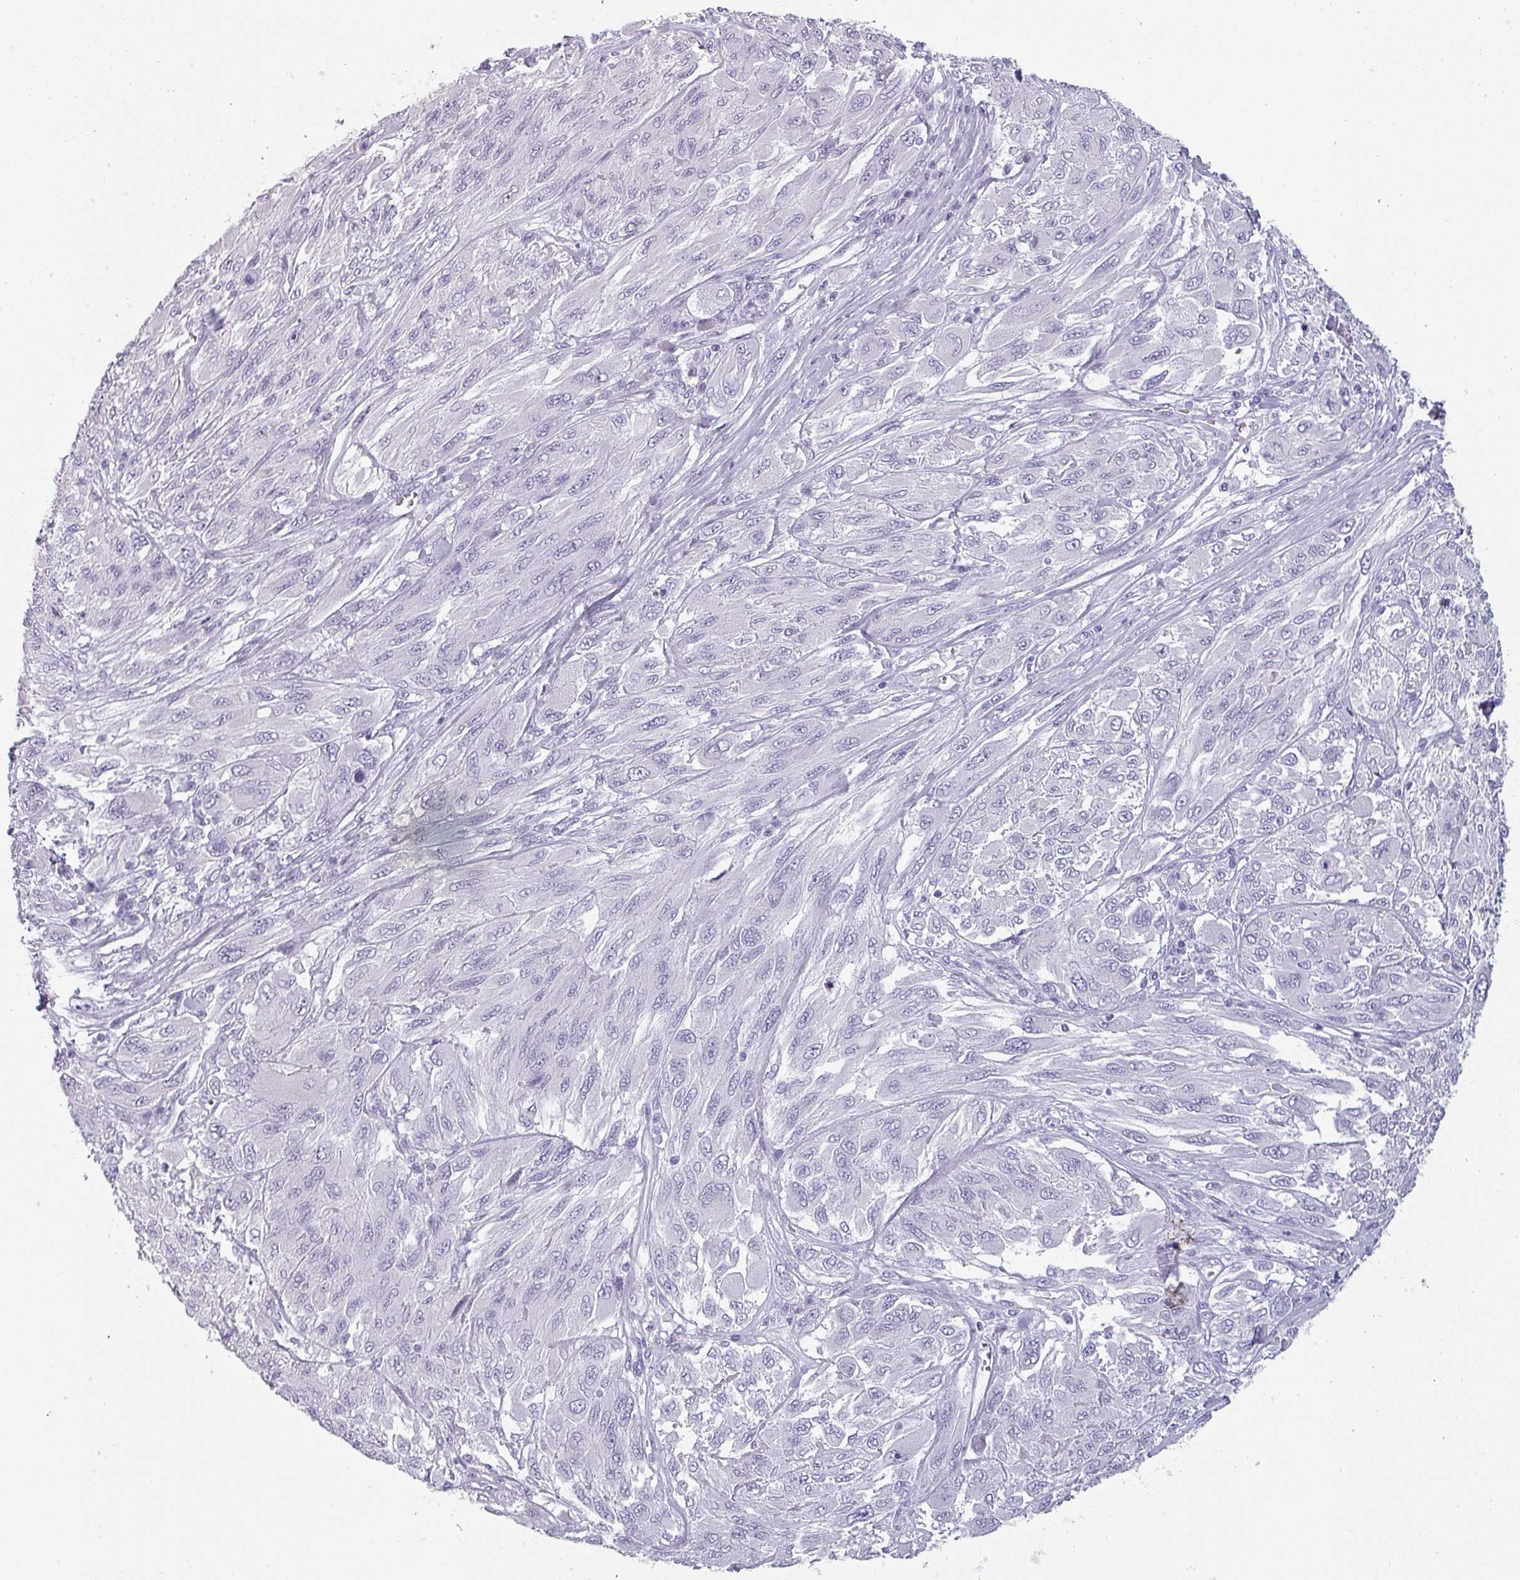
{"staining": {"intensity": "negative", "quantity": "none", "location": "none"}, "tissue": "melanoma", "cell_type": "Tumor cells", "image_type": "cancer", "snomed": [{"axis": "morphology", "description": "Malignant melanoma, NOS"}, {"axis": "topography", "description": "Skin"}], "caption": "This is a micrograph of IHC staining of malignant melanoma, which shows no expression in tumor cells.", "gene": "SFTPA1", "patient": {"sex": "female", "age": 91}}